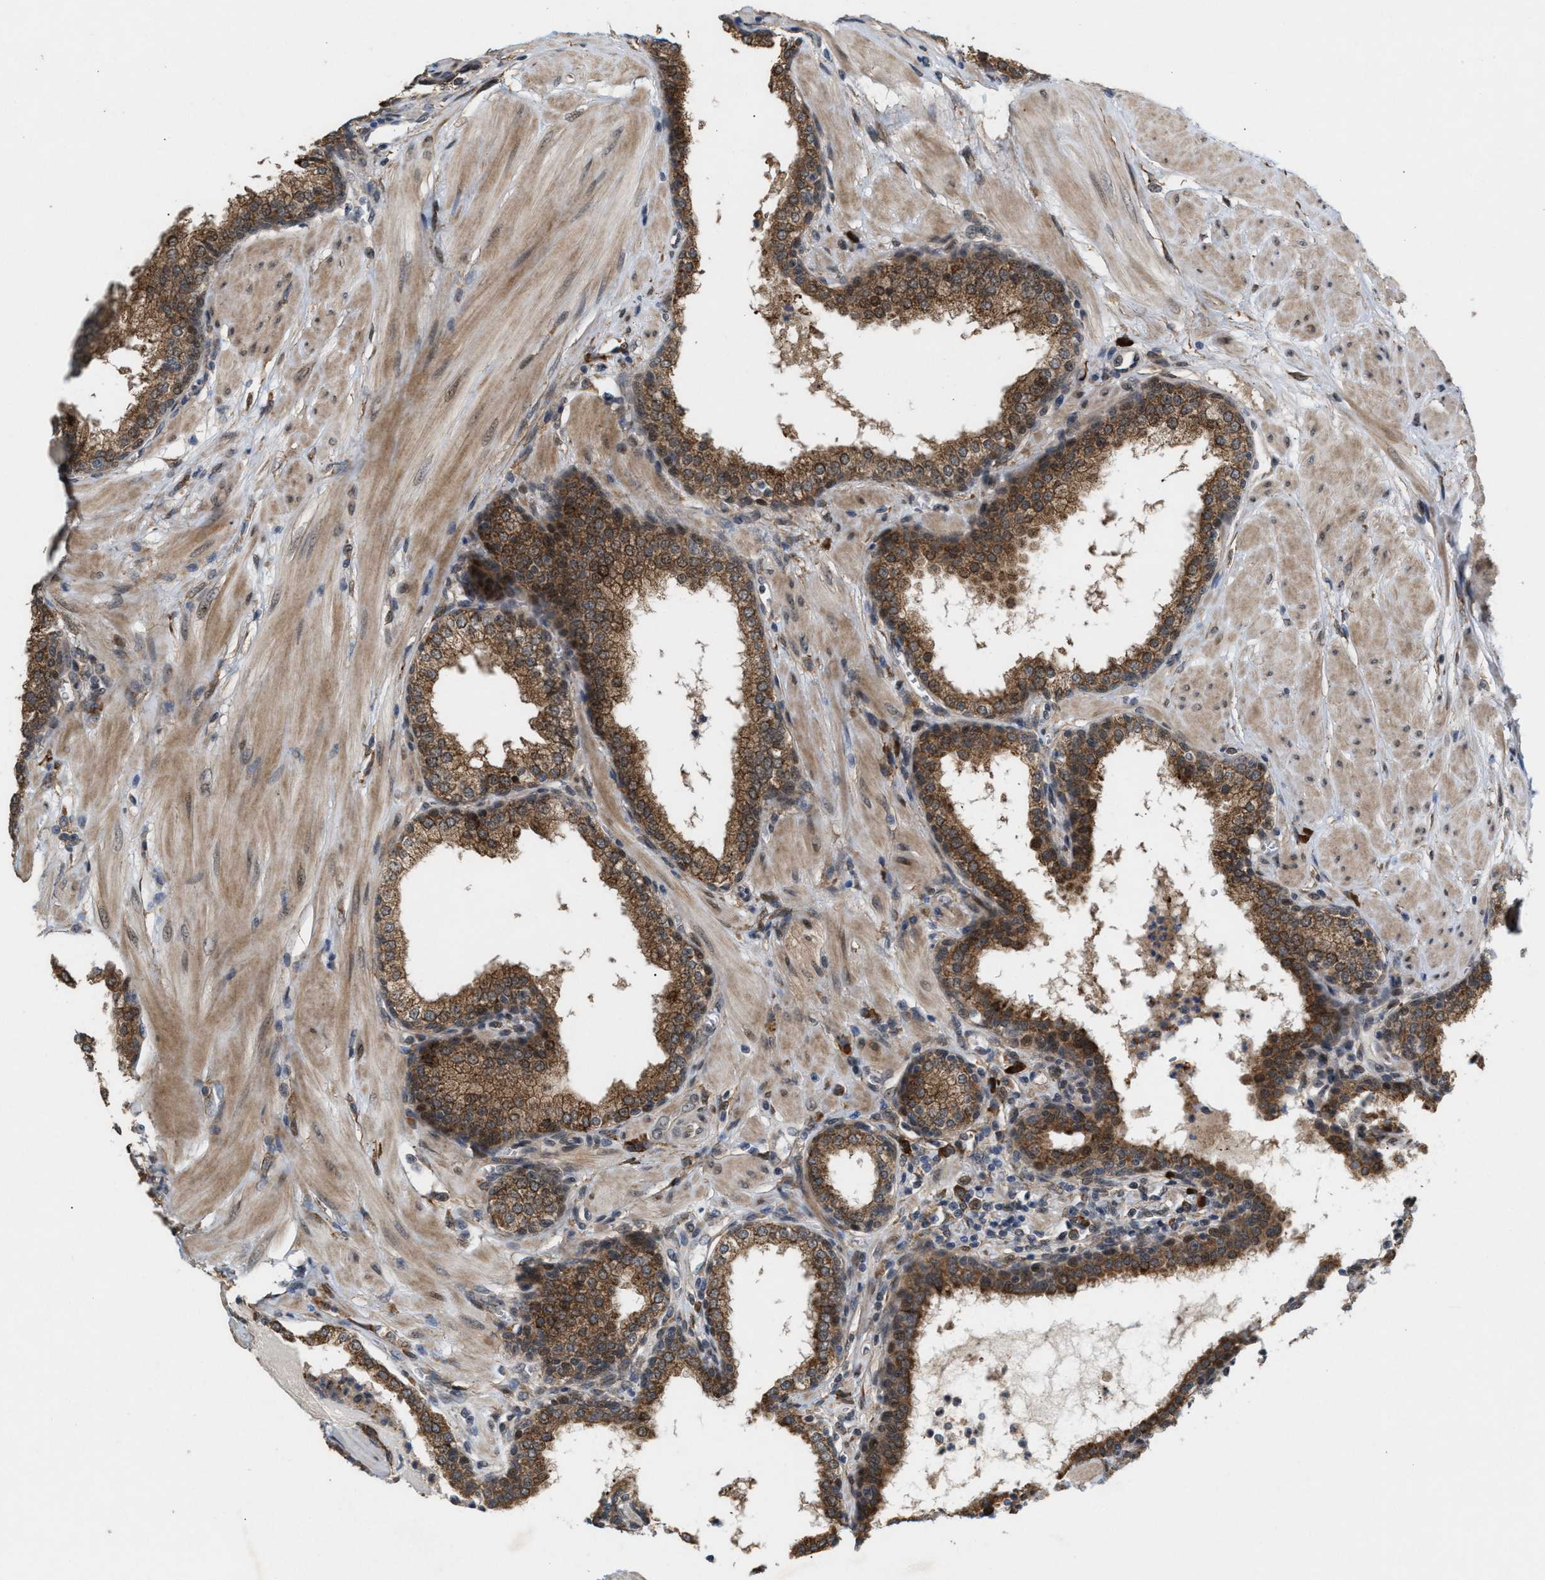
{"staining": {"intensity": "moderate", "quantity": ">75%", "location": "cytoplasmic/membranous"}, "tissue": "prostate", "cell_type": "Glandular cells", "image_type": "normal", "snomed": [{"axis": "morphology", "description": "Normal tissue, NOS"}, {"axis": "topography", "description": "Prostate"}], "caption": "The immunohistochemical stain shows moderate cytoplasmic/membranous positivity in glandular cells of normal prostate. Using DAB (3,3'-diaminobenzidine) (brown) and hematoxylin (blue) stains, captured at high magnification using brightfield microscopy.", "gene": "MFSD6", "patient": {"sex": "male", "age": 51}}